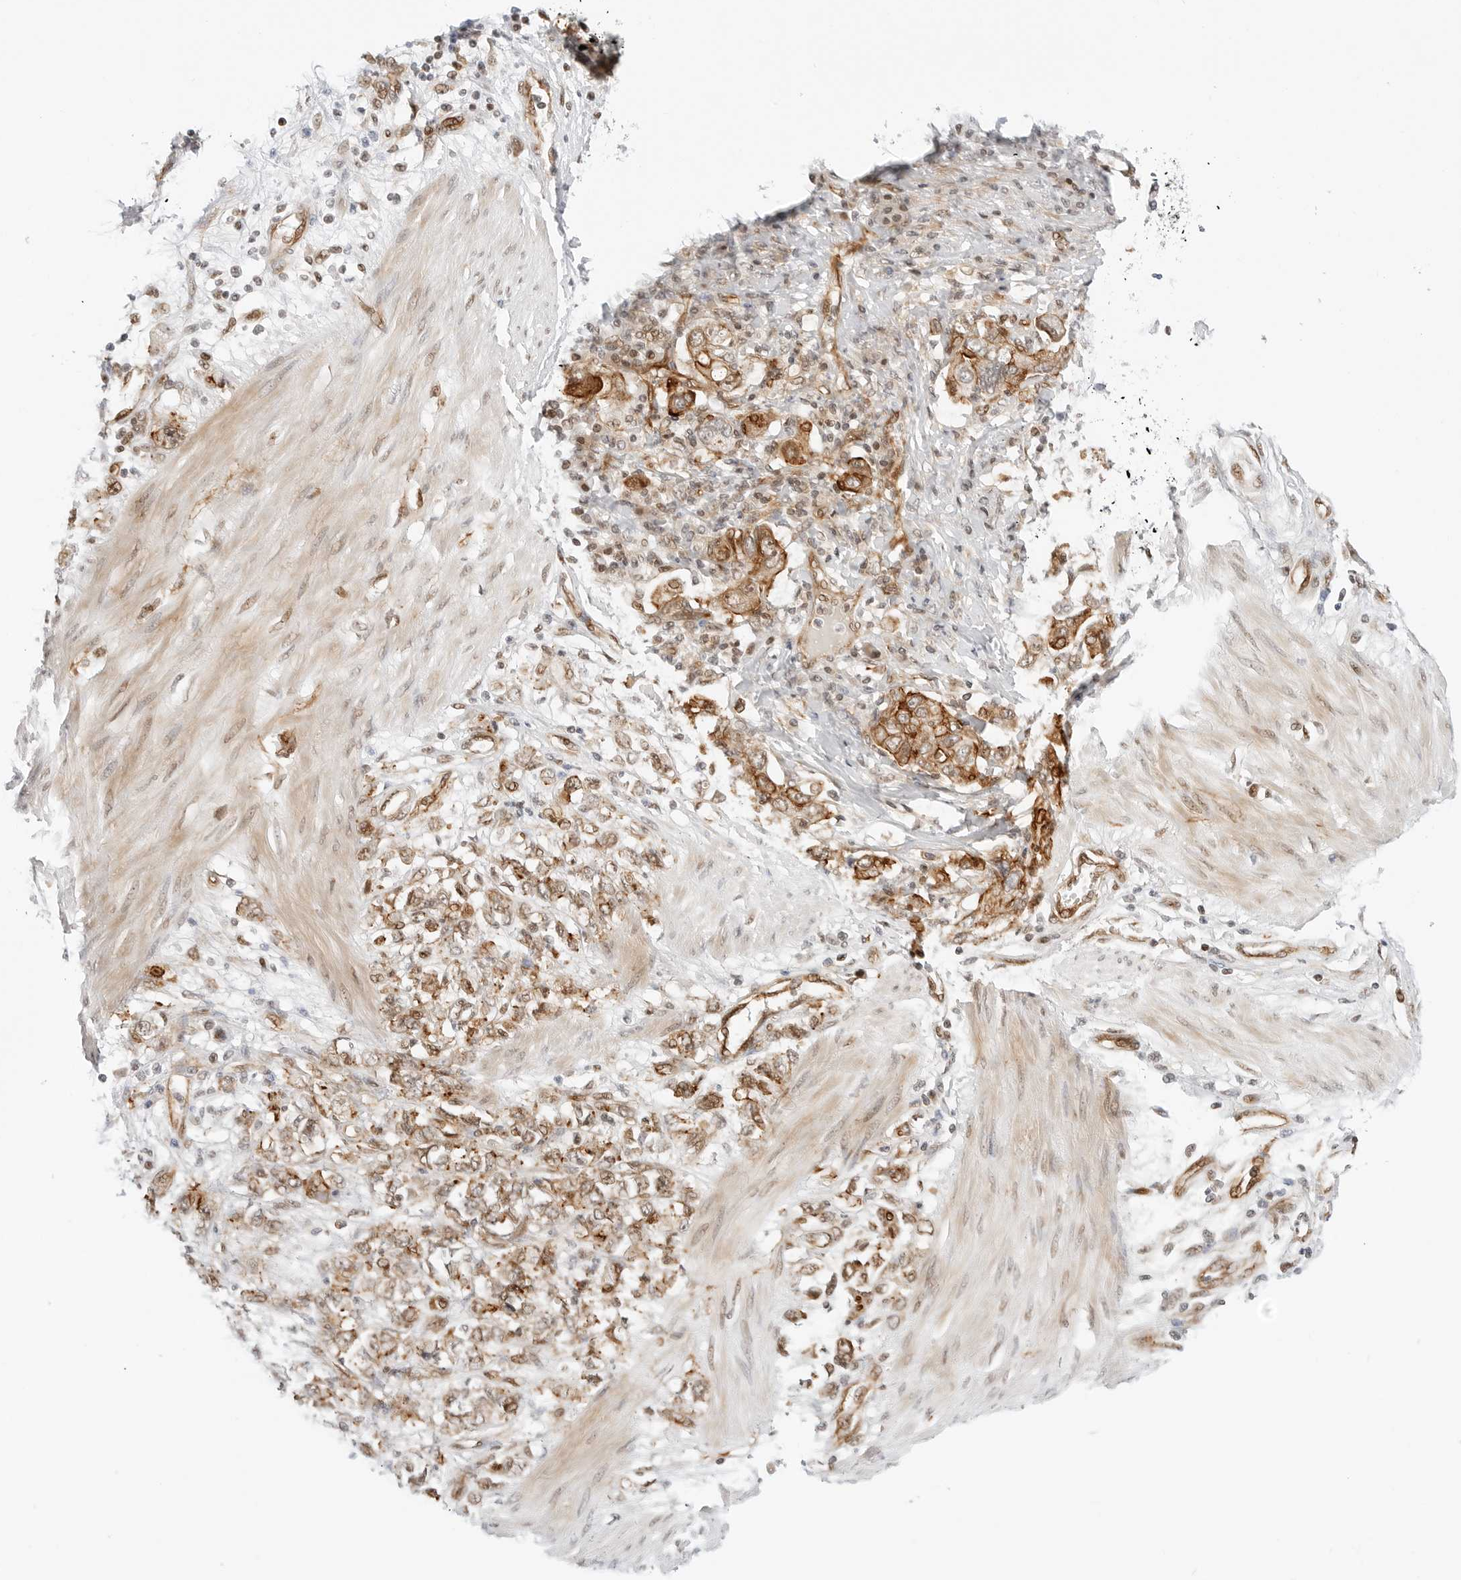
{"staining": {"intensity": "moderate", "quantity": ">75%", "location": "cytoplasmic/membranous"}, "tissue": "stomach cancer", "cell_type": "Tumor cells", "image_type": "cancer", "snomed": [{"axis": "morphology", "description": "Adenocarcinoma, NOS"}, {"axis": "topography", "description": "Stomach"}], "caption": "Stomach adenocarcinoma tissue displays moderate cytoplasmic/membranous staining in about >75% of tumor cells, visualized by immunohistochemistry.", "gene": "ZNF613", "patient": {"sex": "female", "age": 76}}